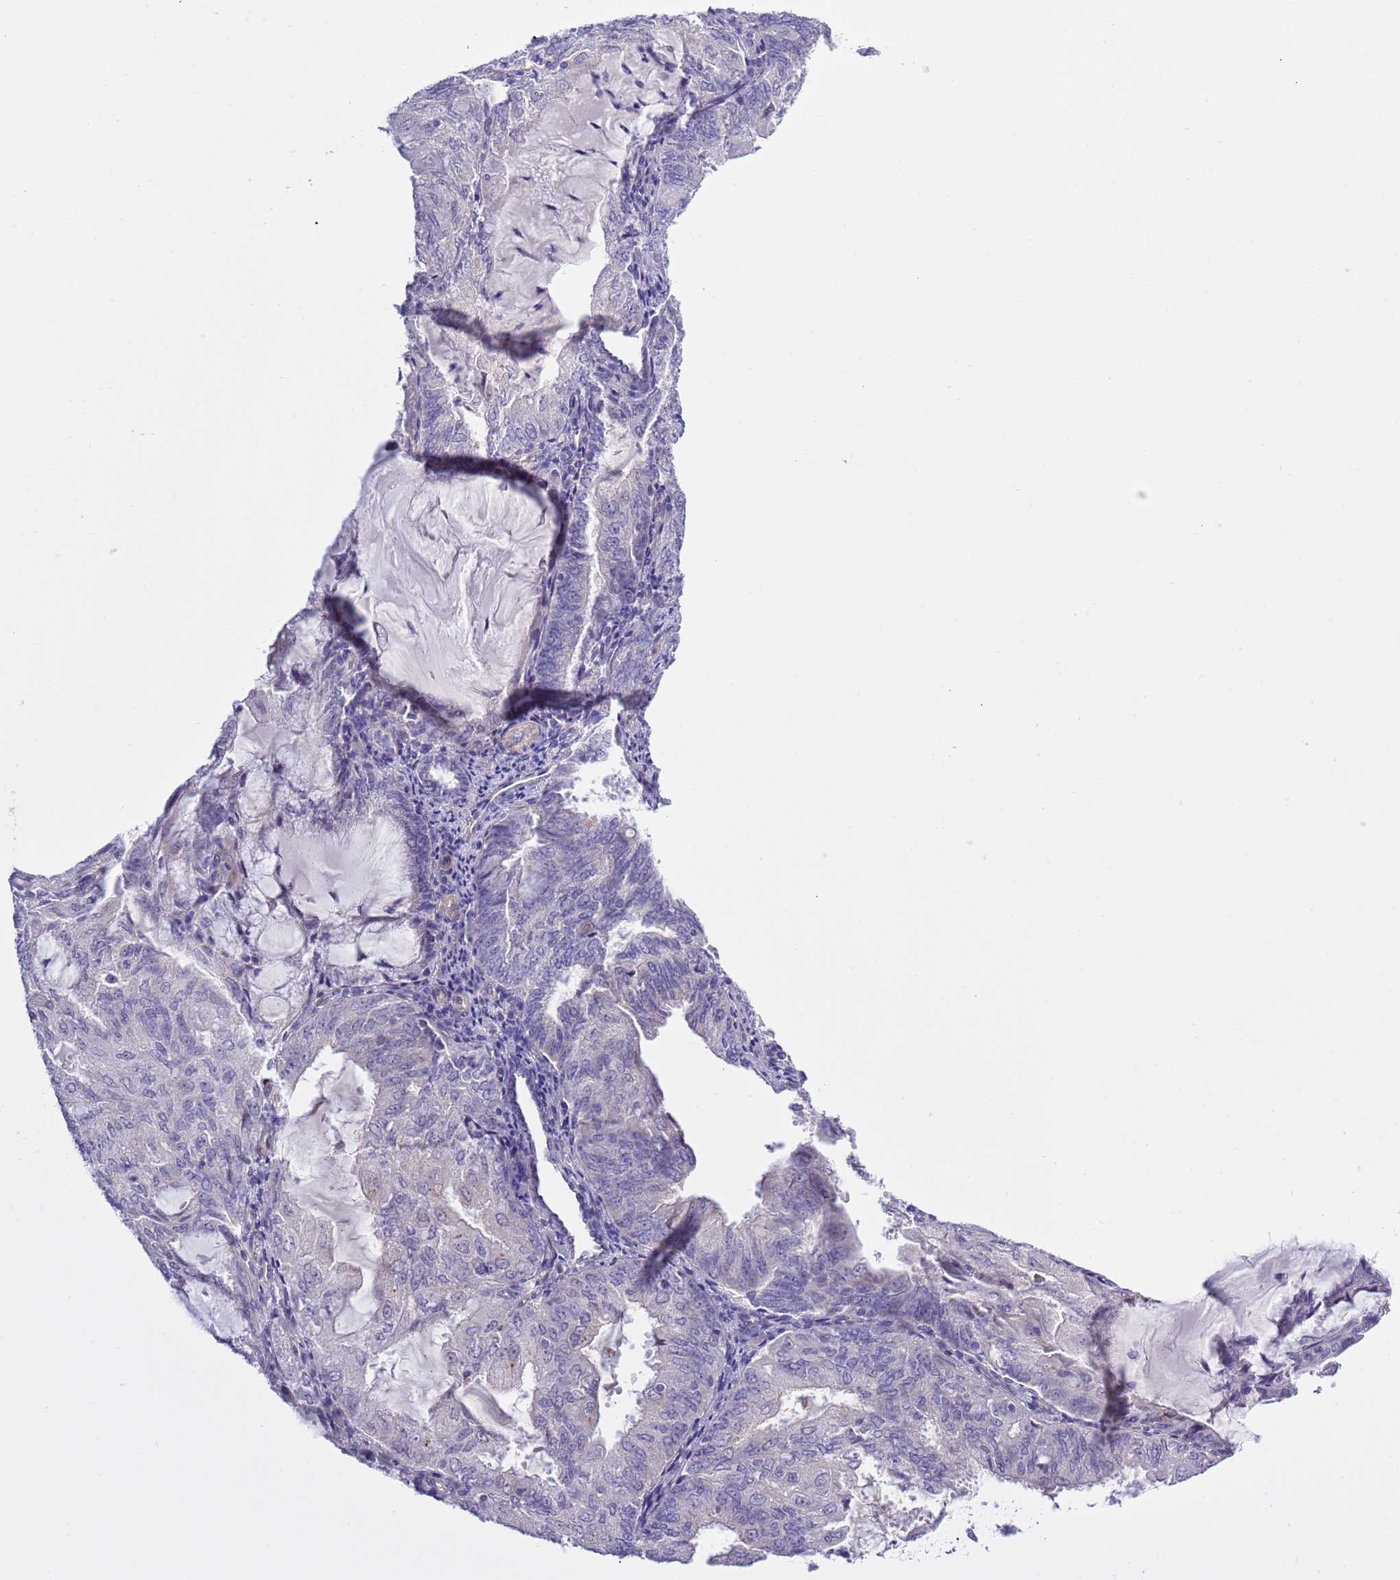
{"staining": {"intensity": "negative", "quantity": "none", "location": "none"}, "tissue": "endometrial cancer", "cell_type": "Tumor cells", "image_type": "cancer", "snomed": [{"axis": "morphology", "description": "Adenocarcinoma, NOS"}, {"axis": "topography", "description": "Endometrium"}], "caption": "Histopathology image shows no significant protein expression in tumor cells of adenocarcinoma (endometrial).", "gene": "NET1", "patient": {"sex": "female", "age": 81}}